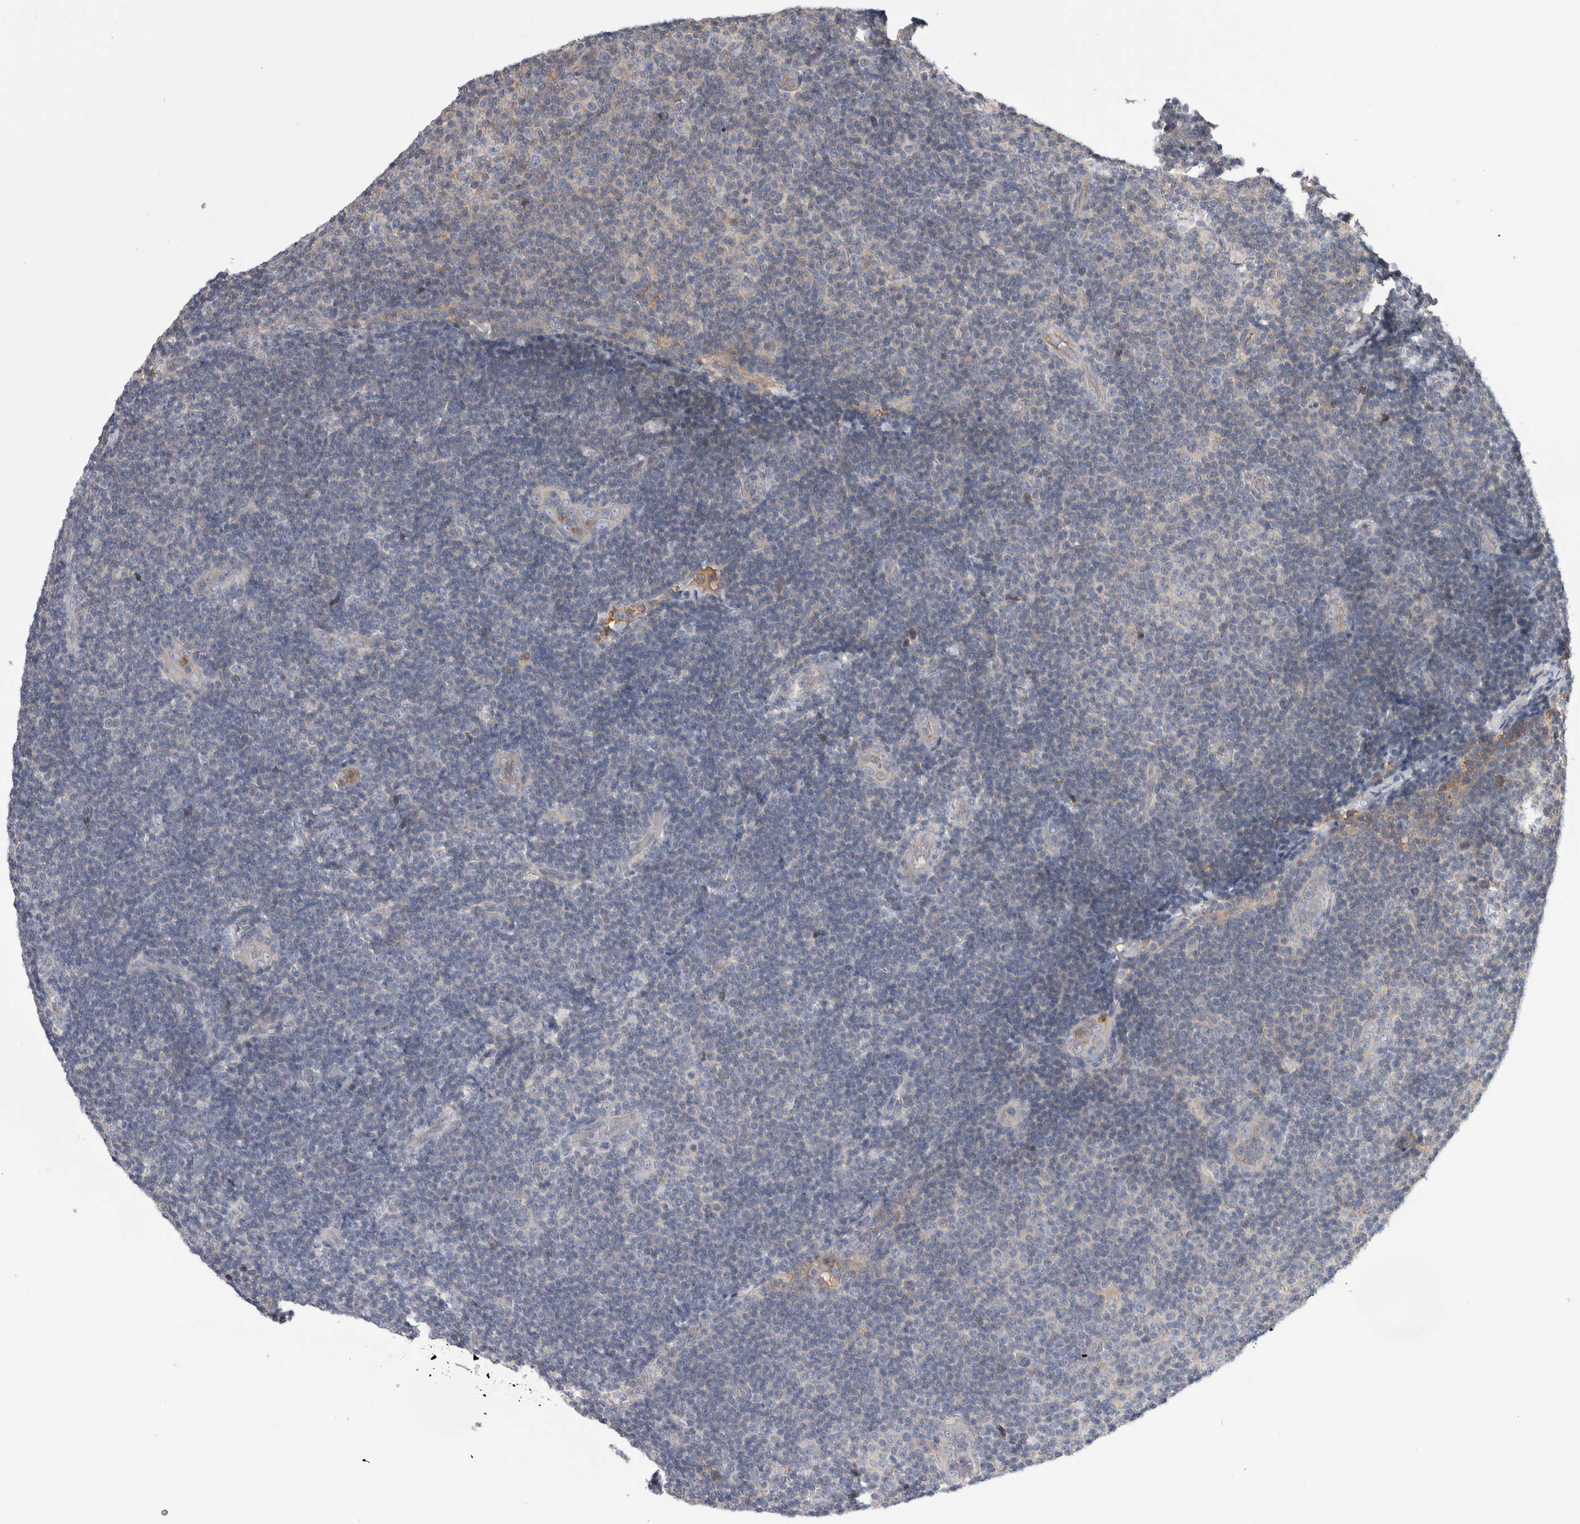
{"staining": {"intensity": "negative", "quantity": "none", "location": "none"}, "tissue": "lymphoma", "cell_type": "Tumor cells", "image_type": "cancer", "snomed": [{"axis": "morphology", "description": "Malignant lymphoma, non-Hodgkin's type, Low grade"}, {"axis": "topography", "description": "Lymph node"}], "caption": "Immunohistochemistry (IHC) of low-grade malignant lymphoma, non-Hodgkin's type reveals no positivity in tumor cells.", "gene": "TBCE", "patient": {"sex": "male", "age": 83}}